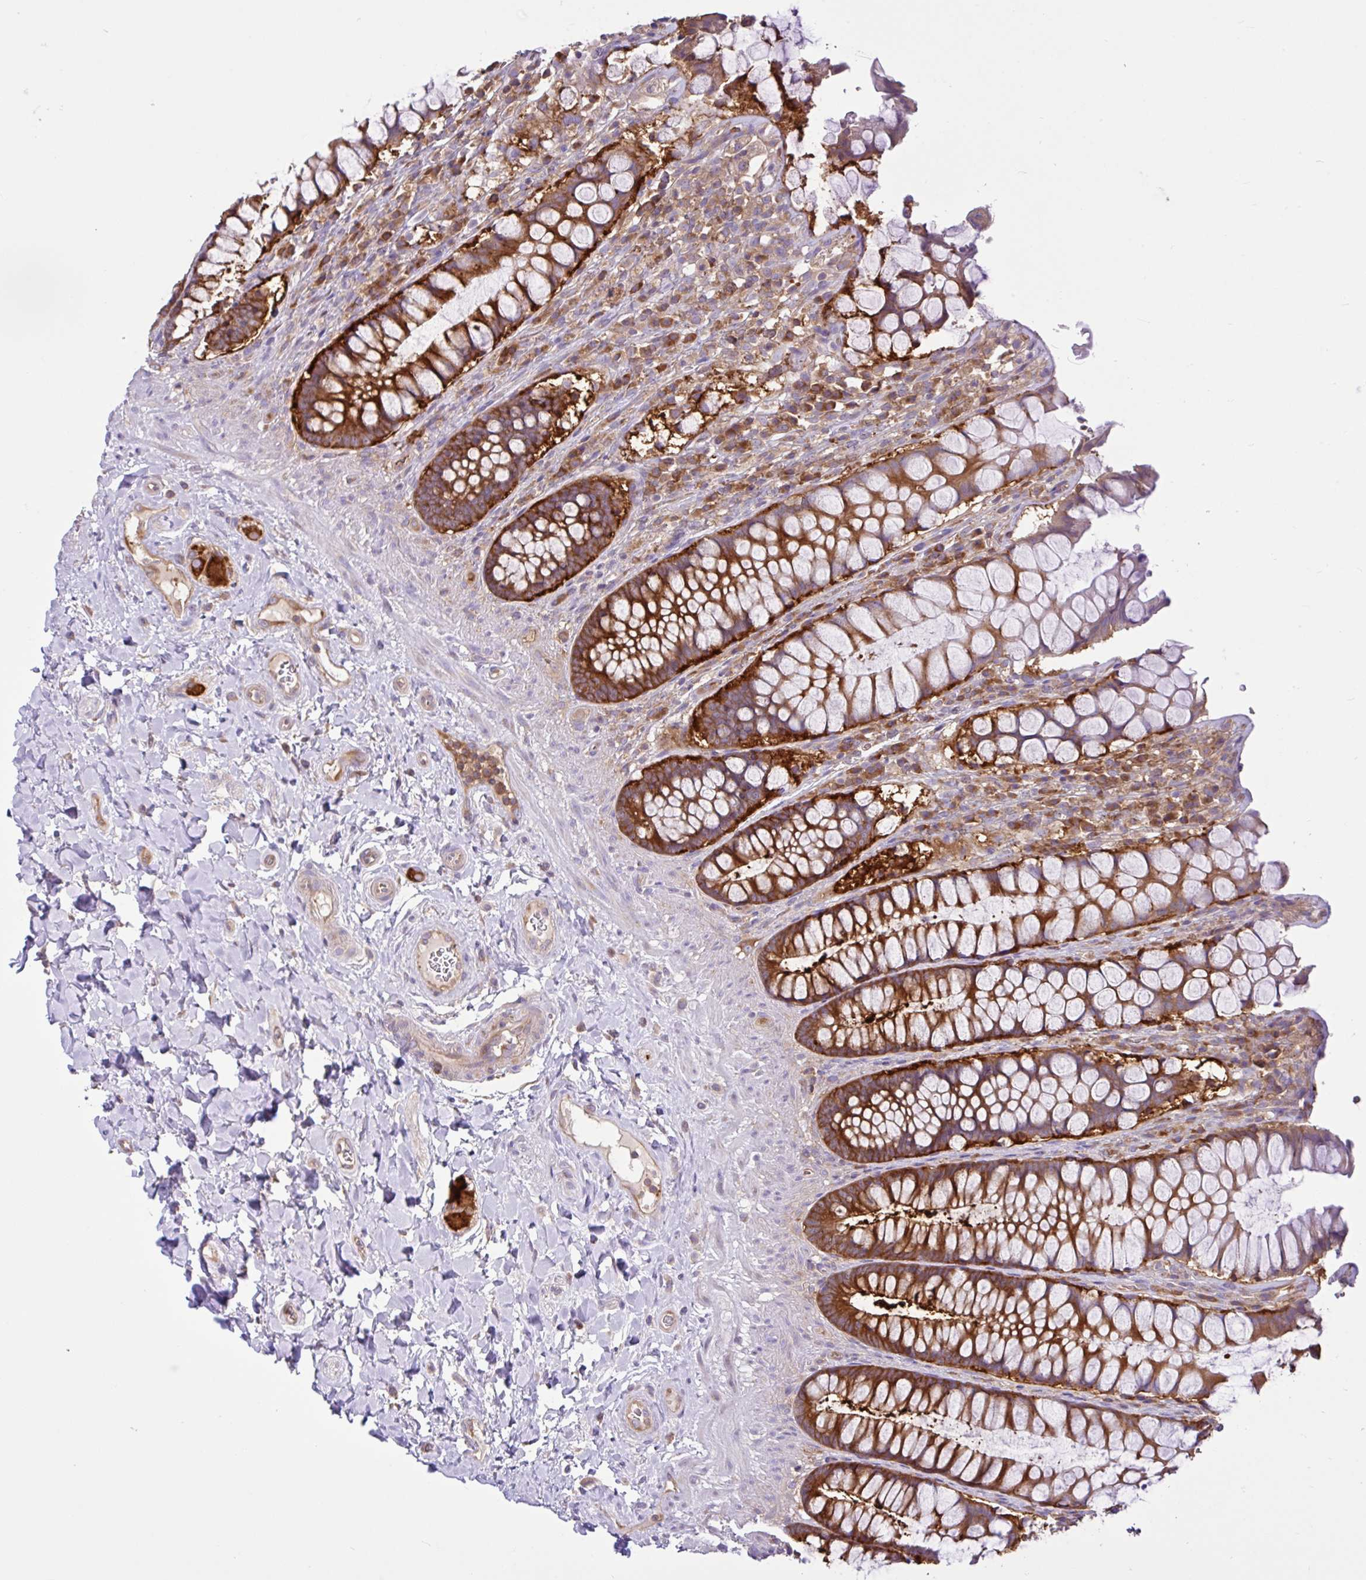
{"staining": {"intensity": "strong", "quantity": ">75%", "location": "cytoplasmic/membranous"}, "tissue": "rectum", "cell_type": "Glandular cells", "image_type": "normal", "snomed": [{"axis": "morphology", "description": "Normal tissue, NOS"}, {"axis": "topography", "description": "Rectum"}], "caption": "Immunohistochemistry (IHC) (DAB) staining of normal rectum demonstrates strong cytoplasmic/membranous protein staining in about >75% of glandular cells. (Brightfield microscopy of DAB IHC at high magnification).", "gene": "LARS1", "patient": {"sex": "female", "age": 58}}